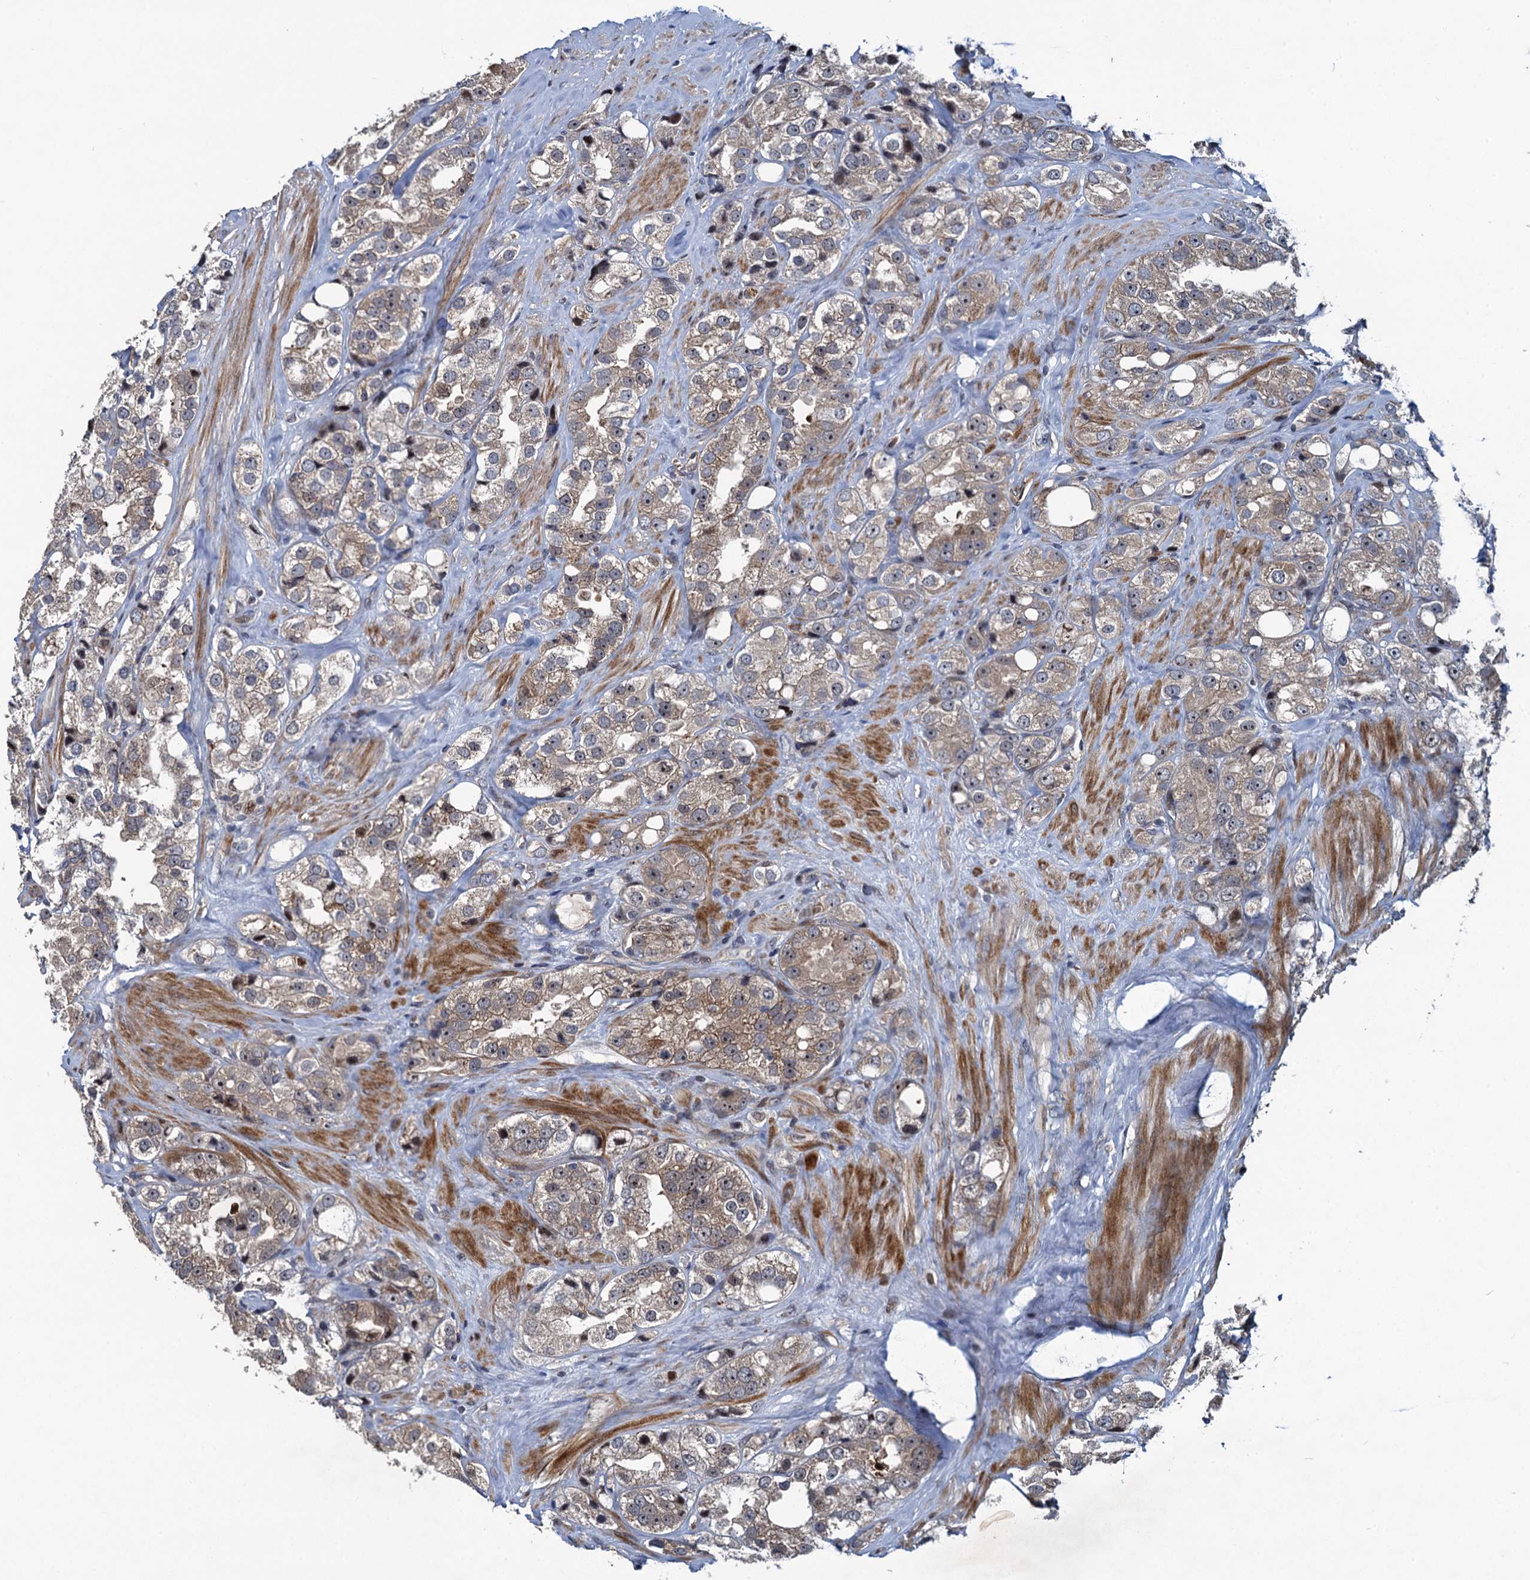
{"staining": {"intensity": "weak", "quantity": ">75%", "location": "cytoplasmic/membranous"}, "tissue": "prostate cancer", "cell_type": "Tumor cells", "image_type": "cancer", "snomed": [{"axis": "morphology", "description": "Adenocarcinoma, NOS"}, {"axis": "topography", "description": "Prostate"}], "caption": "Human adenocarcinoma (prostate) stained with a protein marker exhibits weak staining in tumor cells.", "gene": "ATOSA", "patient": {"sex": "male", "age": 79}}